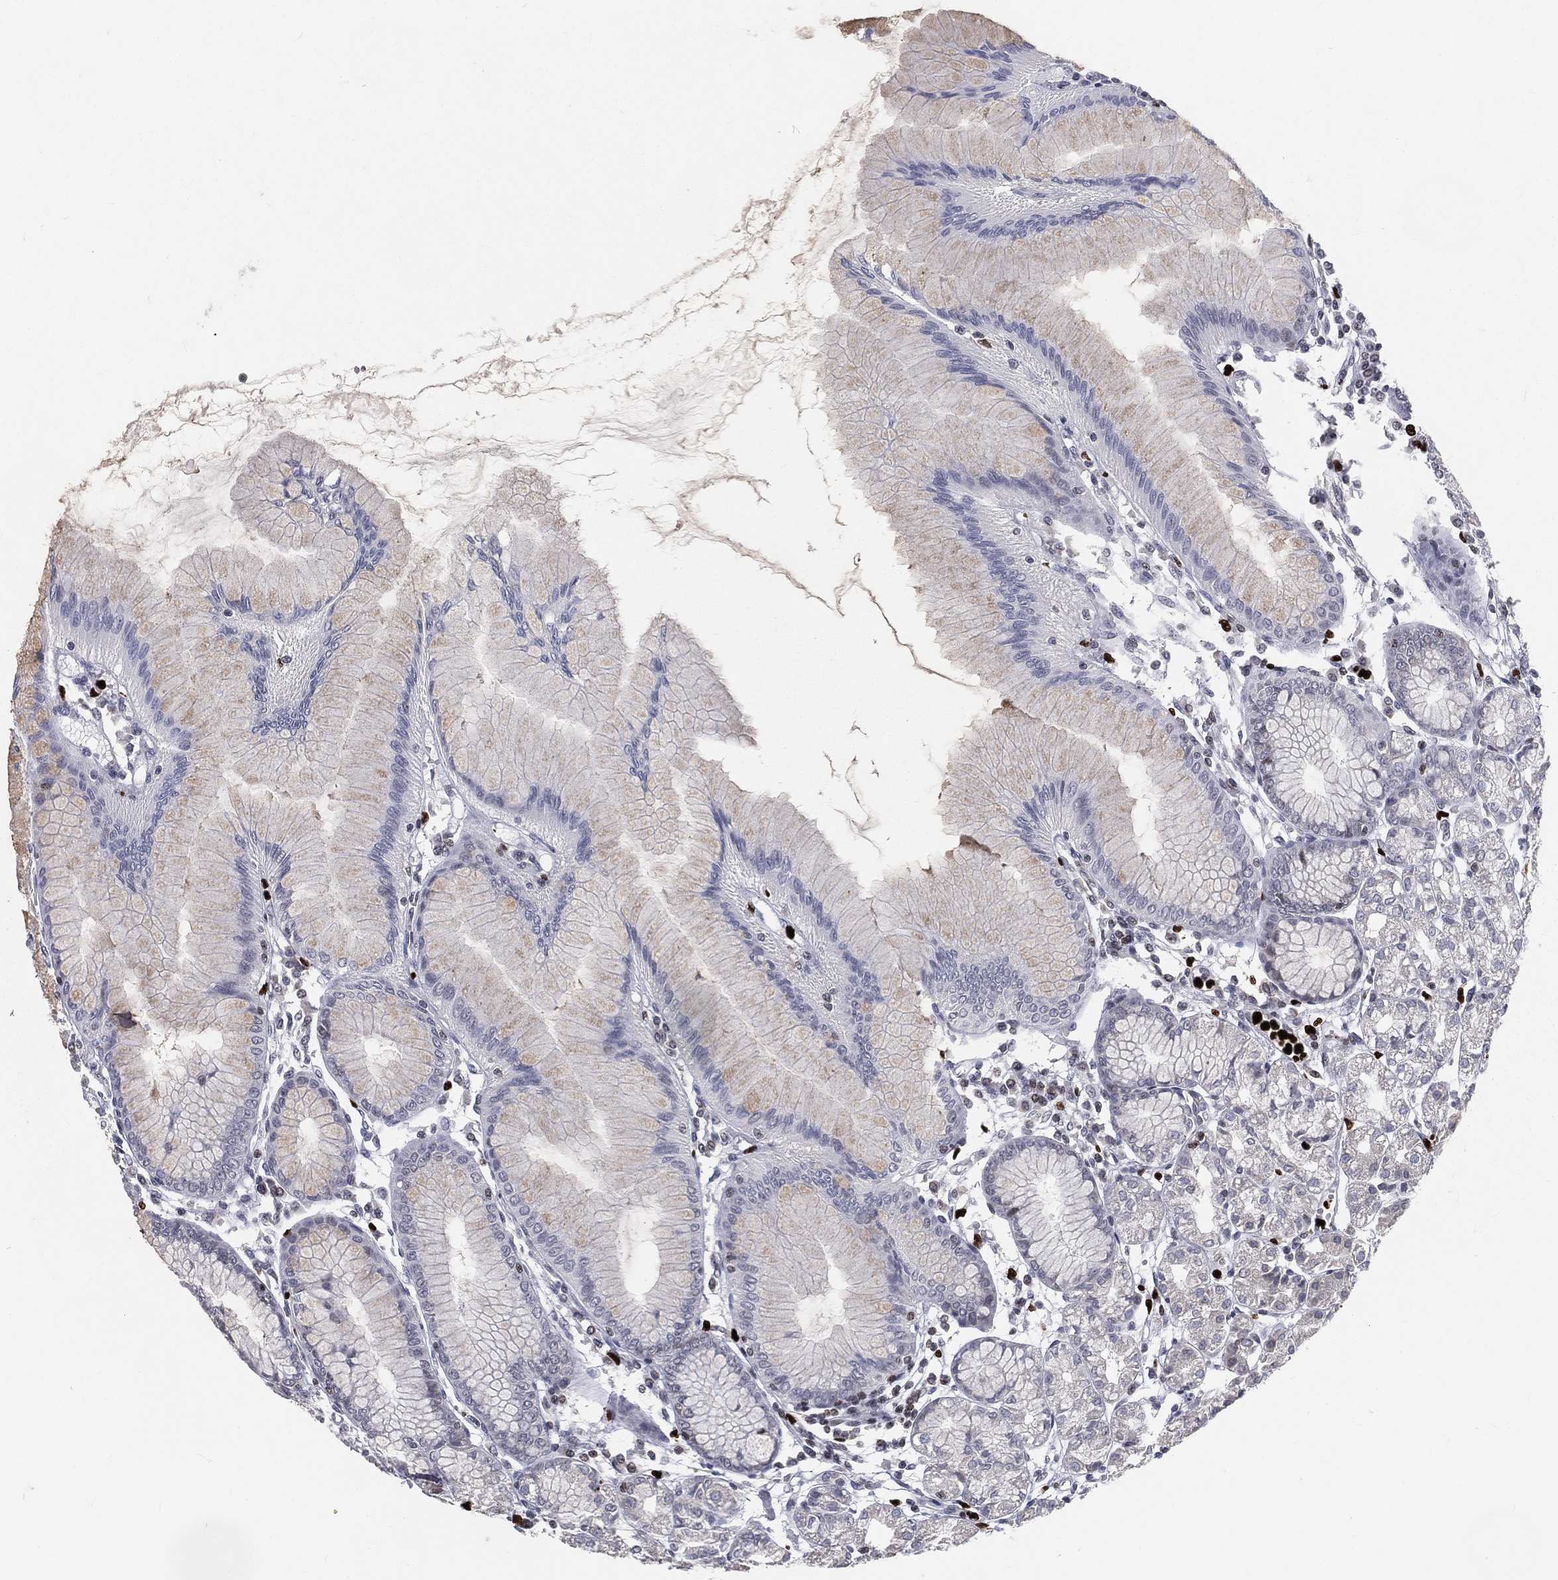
{"staining": {"intensity": "negative", "quantity": "none", "location": "none"}, "tissue": "stomach", "cell_type": "Glandular cells", "image_type": "normal", "snomed": [{"axis": "morphology", "description": "Normal tissue, NOS"}, {"axis": "topography", "description": "Stomach"}], "caption": "A micrograph of stomach stained for a protein reveals no brown staining in glandular cells.", "gene": "MNDA", "patient": {"sex": "female", "age": 57}}